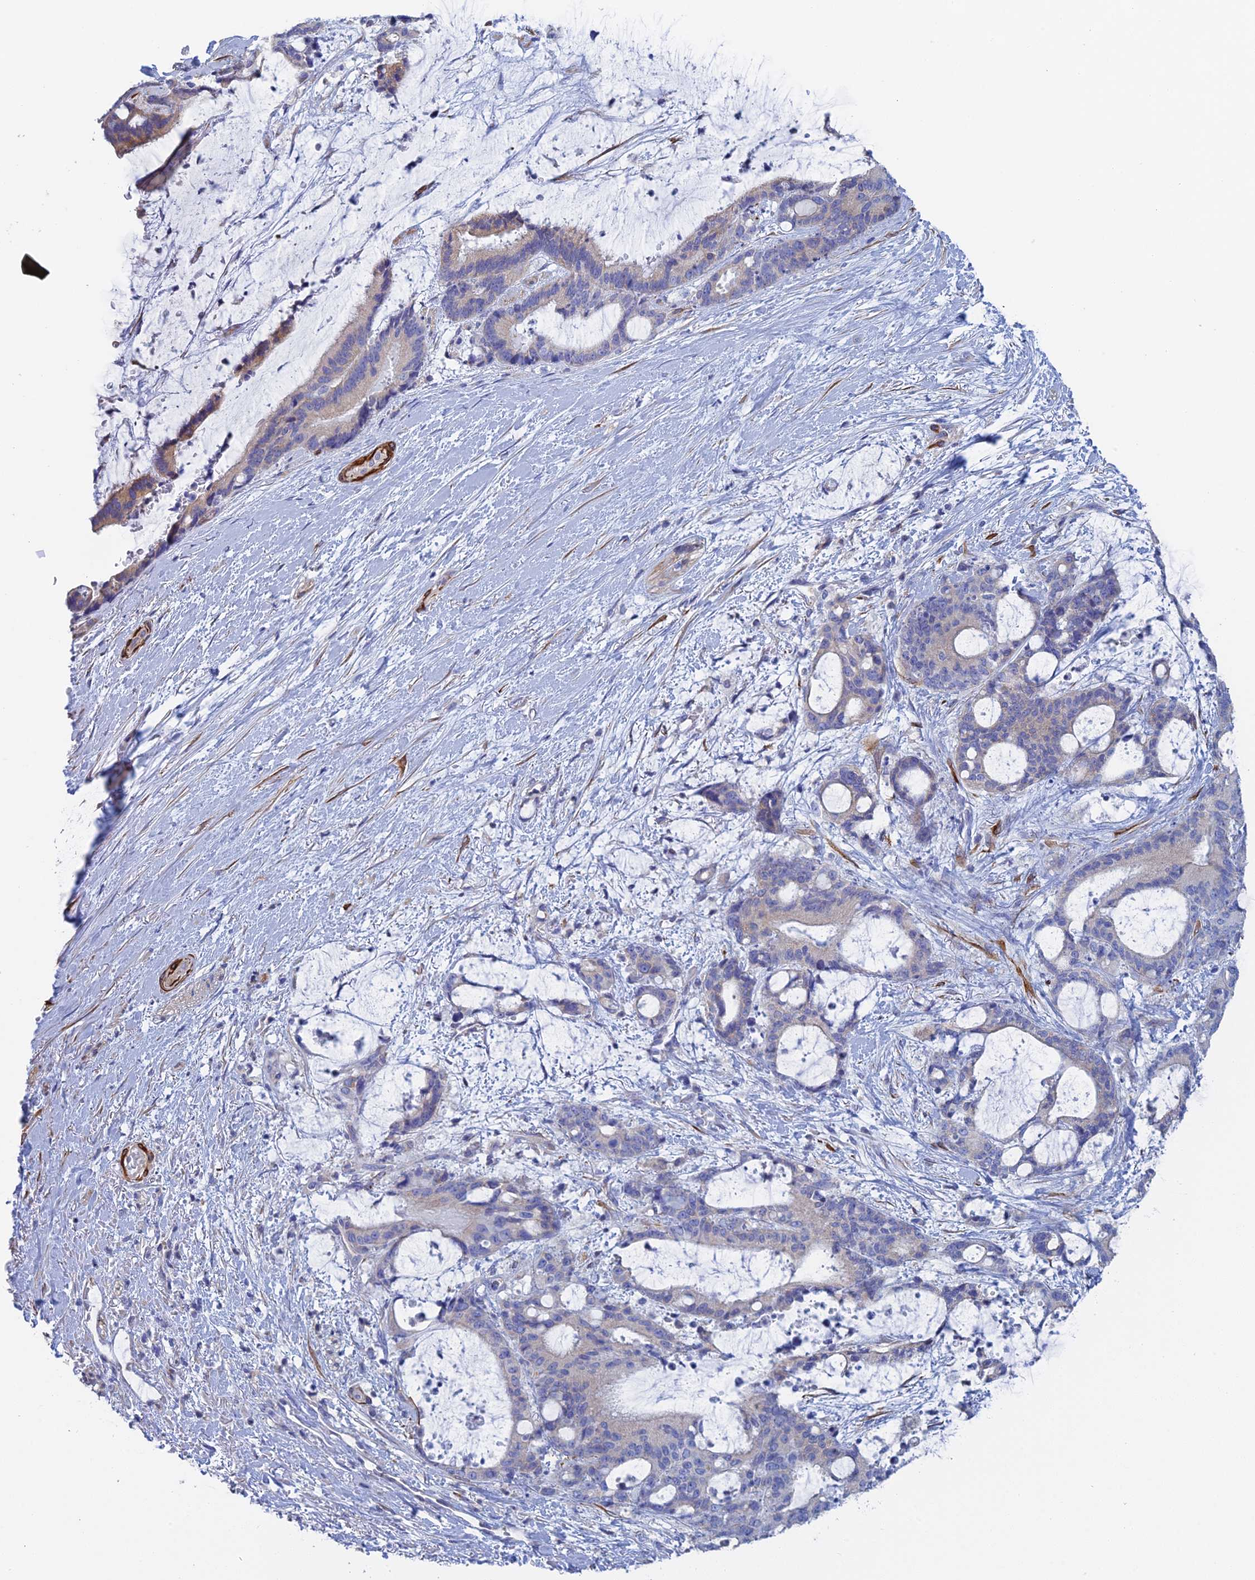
{"staining": {"intensity": "weak", "quantity": "<25%", "location": "cytoplasmic/membranous"}, "tissue": "liver cancer", "cell_type": "Tumor cells", "image_type": "cancer", "snomed": [{"axis": "morphology", "description": "Normal tissue, NOS"}, {"axis": "morphology", "description": "Cholangiocarcinoma"}, {"axis": "topography", "description": "Liver"}, {"axis": "topography", "description": "Peripheral nerve tissue"}], "caption": "Tumor cells are negative for brown protein staining in liver cancer (cholangiocarcinoma).", "gene": "PCDHA8", "patient": {"sex": "female", "age": 73}}